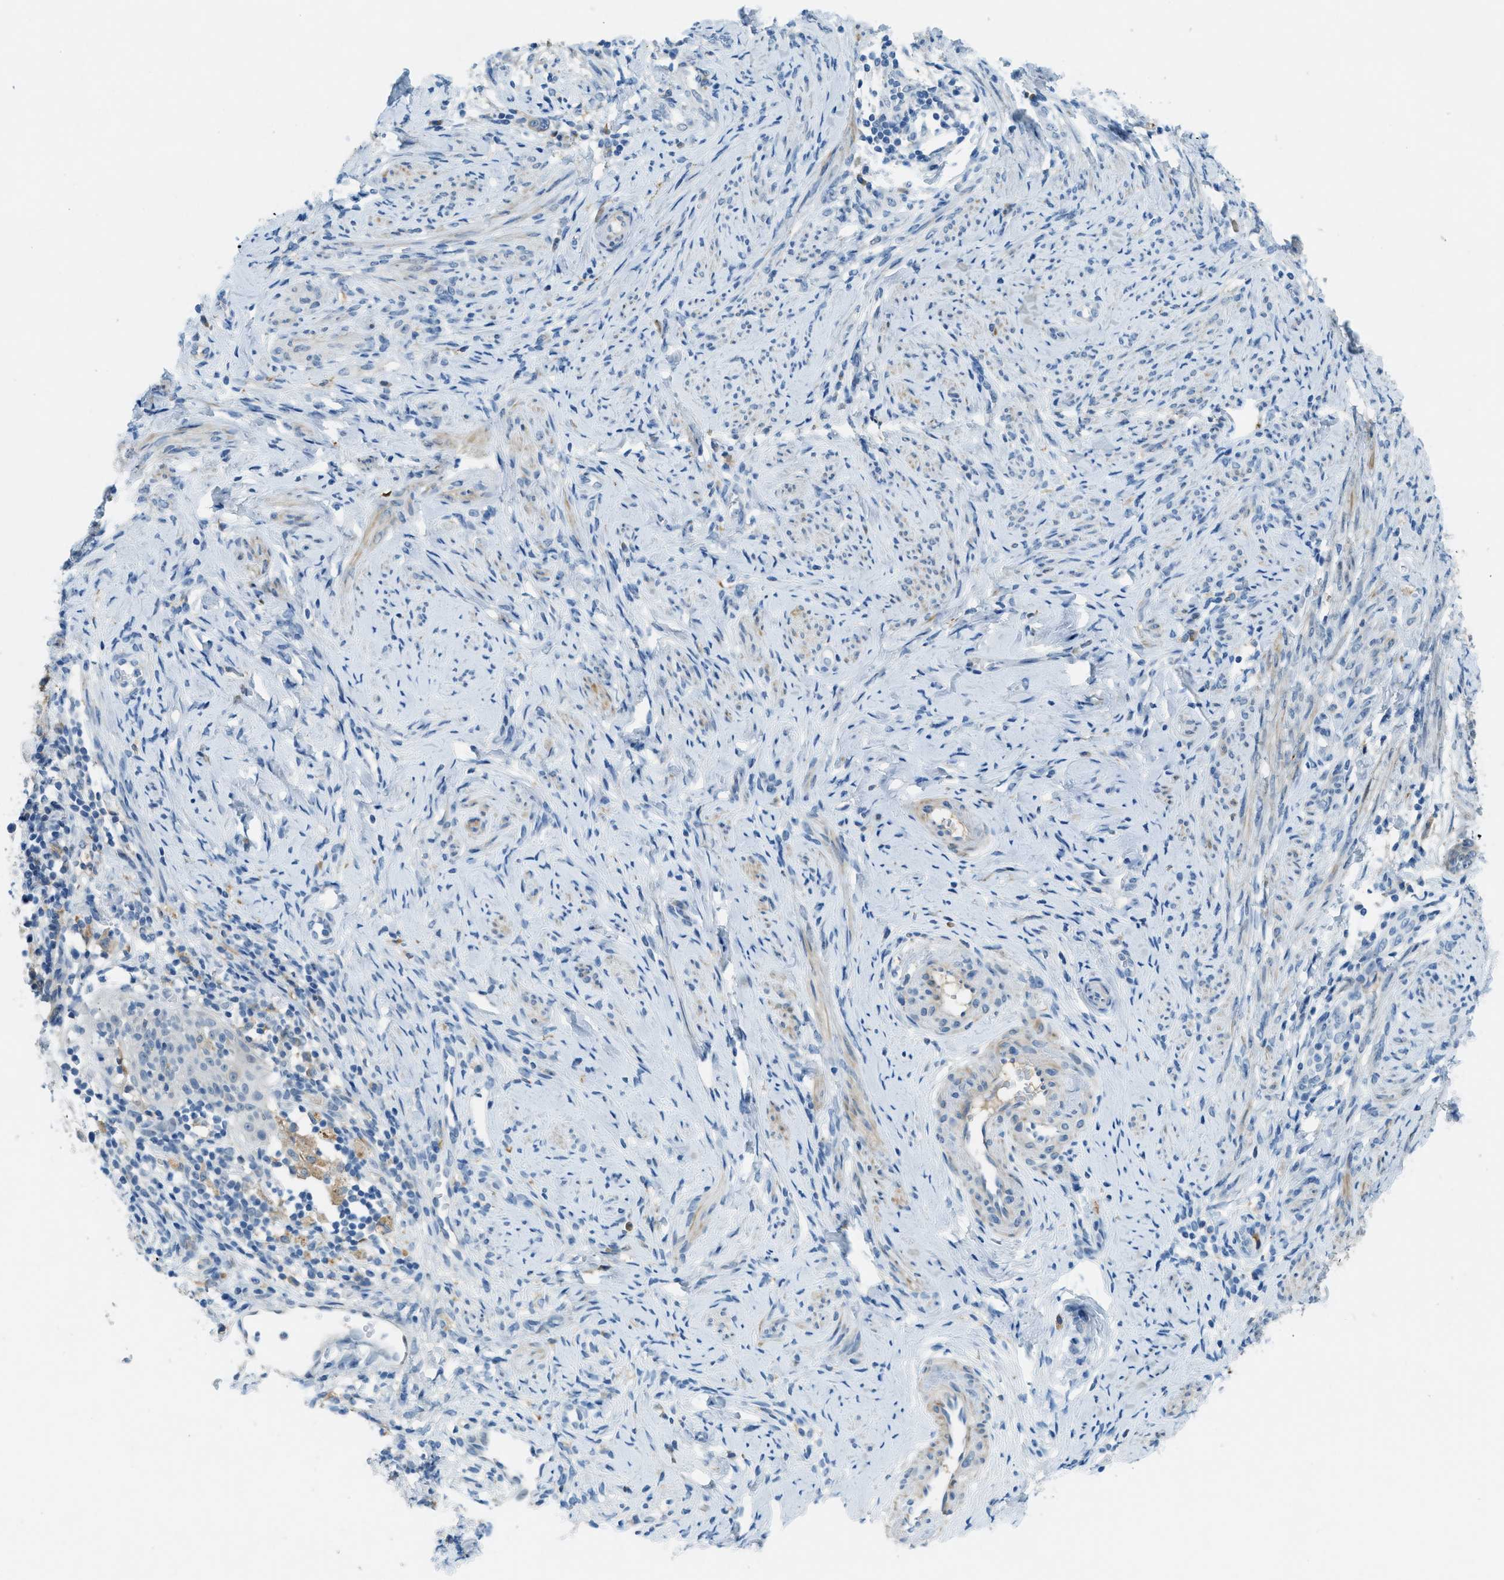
{"staining": {"intensity": "weak", "quantity": "<25%", "location": "cytoplasmic/membranous"}, "tissue": "cervical cancer", "cell_type": "Tumor cells", "image_type": "cancer", "snomed": [{"axis": "morphology", "description": "Squamous cell carcinoma, NOS"}, {"axis": "topography", "description": "Cervix"}], "caption": "Image shows no significant protein positivity in tumor cells of cervical cancer (squamous cell carcinoma).", "gene": "KLHL8", "patient": {"sex": "female", "age": 70}}